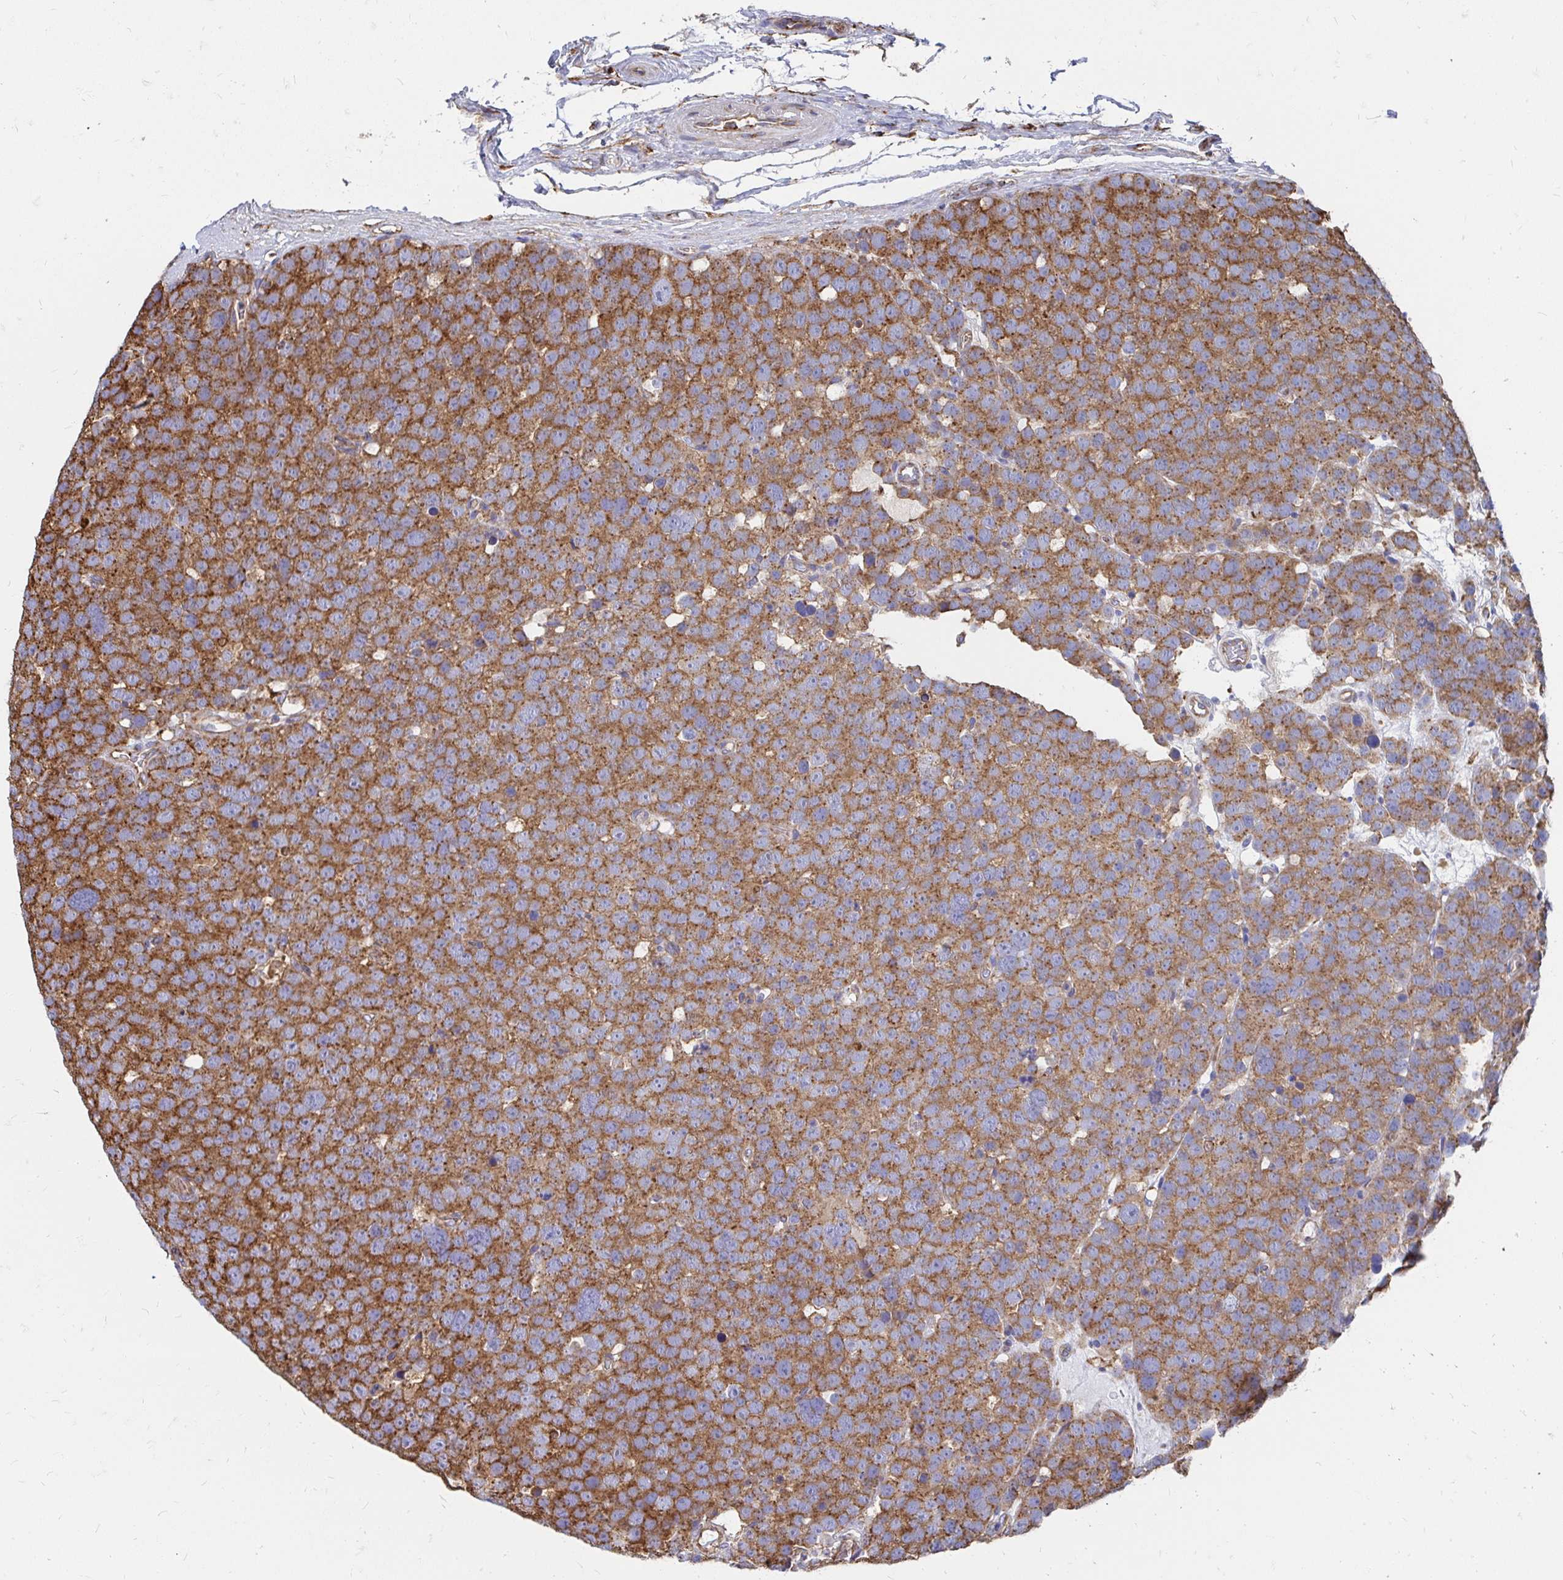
{"staining": {"intensity": "strong", "quantity": ">75%", "location": "cytoplasmic/membranous"}, "tissue": "testis cancer", "cell_type": "Tumor cells", "image_type": "cancer", "snomed": [{"axis": "morphology", "description": "Seminoma, NOS"}, {"axis": "topography", "description": "Testis"}], "caption": "Human testis seminoma stained with a brown dye demonstrates strong cytoplasmic/membranous positive positivity in approximately >75% of tumor cells.", "gene": "CLTC", "patient": {"sex": "male", "age": 71}}